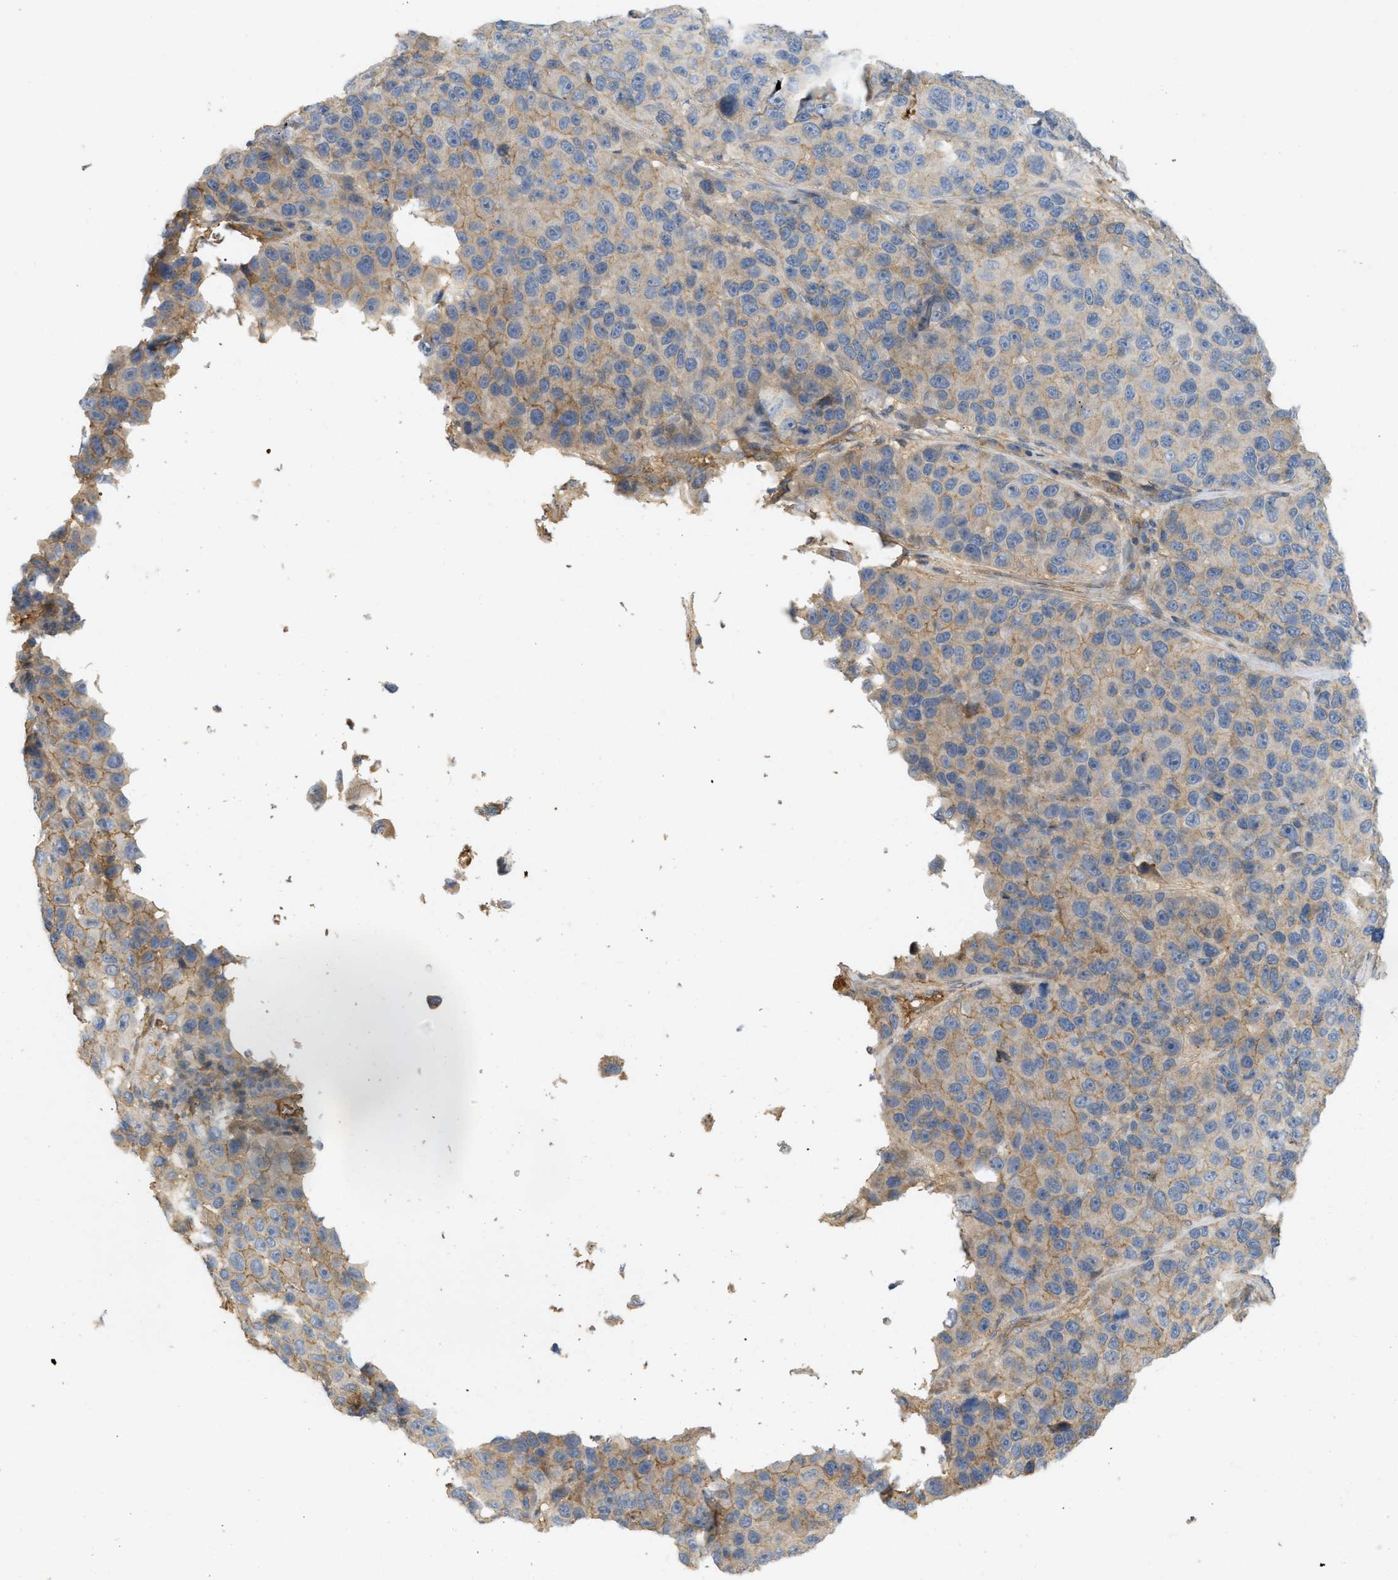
{"staining": {"intensity": "moderate", "quantity": "<25%", "location": "cytoplasmic/membranous"}, "tissue": "melanoma", "cell_type": "Tumor cells", "image_type": "cancer", "snomed": [{"axis": "morphology", "description": "Malignant melanoma, NOS"}, {"axis": "topography", "description": "Skin"}], "caption": "Moderate cytoplasmic/membranous staining for a protein is seen in approximately <25% of tumor cells of melanoma using immunohistochemistry (IHC).", "gene": "F8", "patient": {"sex": "male", "age": 53}}